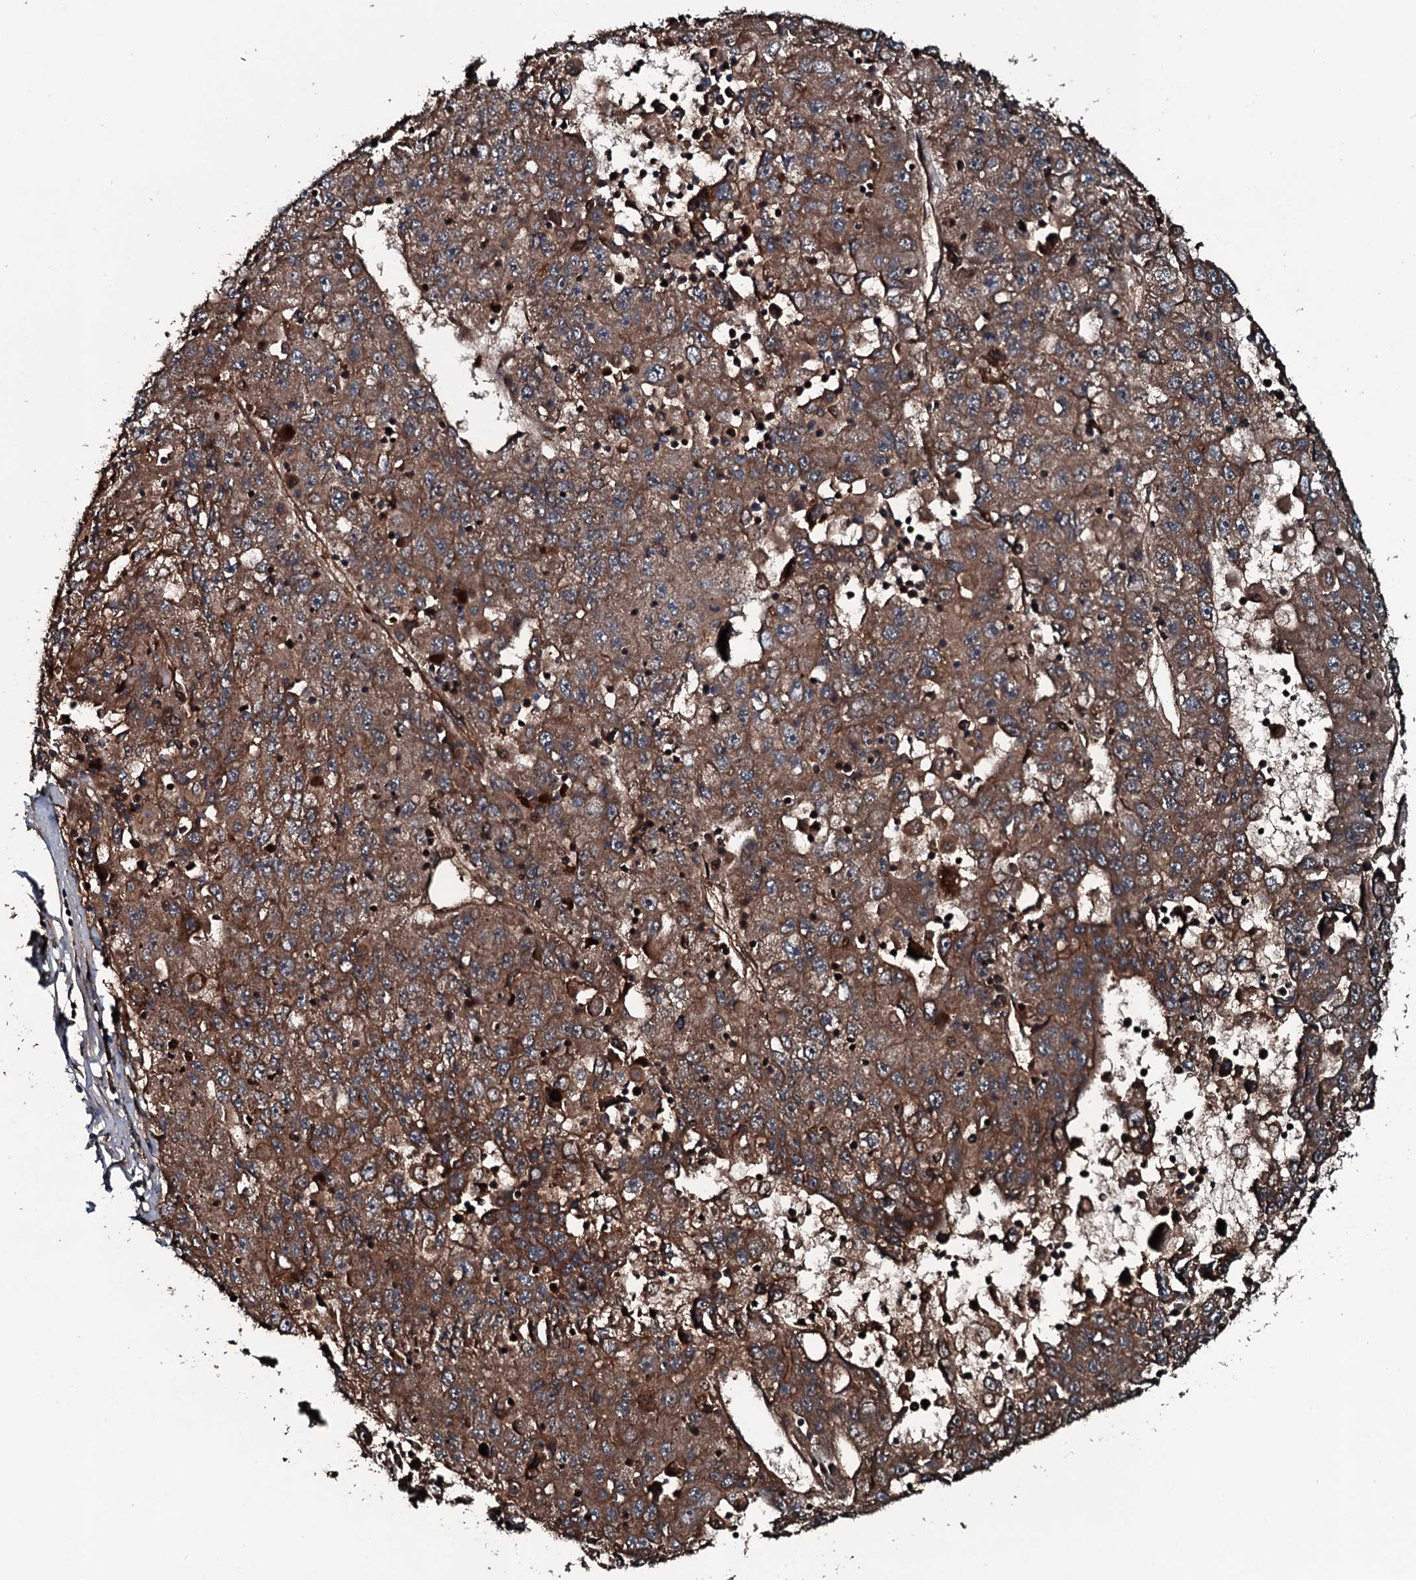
{"staining": {"intensity": "moderate", "quantity": ">75%", "location": "cytoplasmic/membranous"}, "tissue": "liver cancer", "cell_type": "Tumor cells", "image_type": "cancer", "snomed": [{"axis": "morphology", "description": "Carcinoma, Hepatocellular, NOS"}, {"axis": "topography", "description": "Liver"}], "caption": "Human hepatocellular carcinoma (liver) stained with a brown dye demonstrates moderate cytoplasmic/membranous positive staining in approximately >75% of tumor cells.", "gene": "TRIM7", "patient": {"sex": "male", "age": 49}}